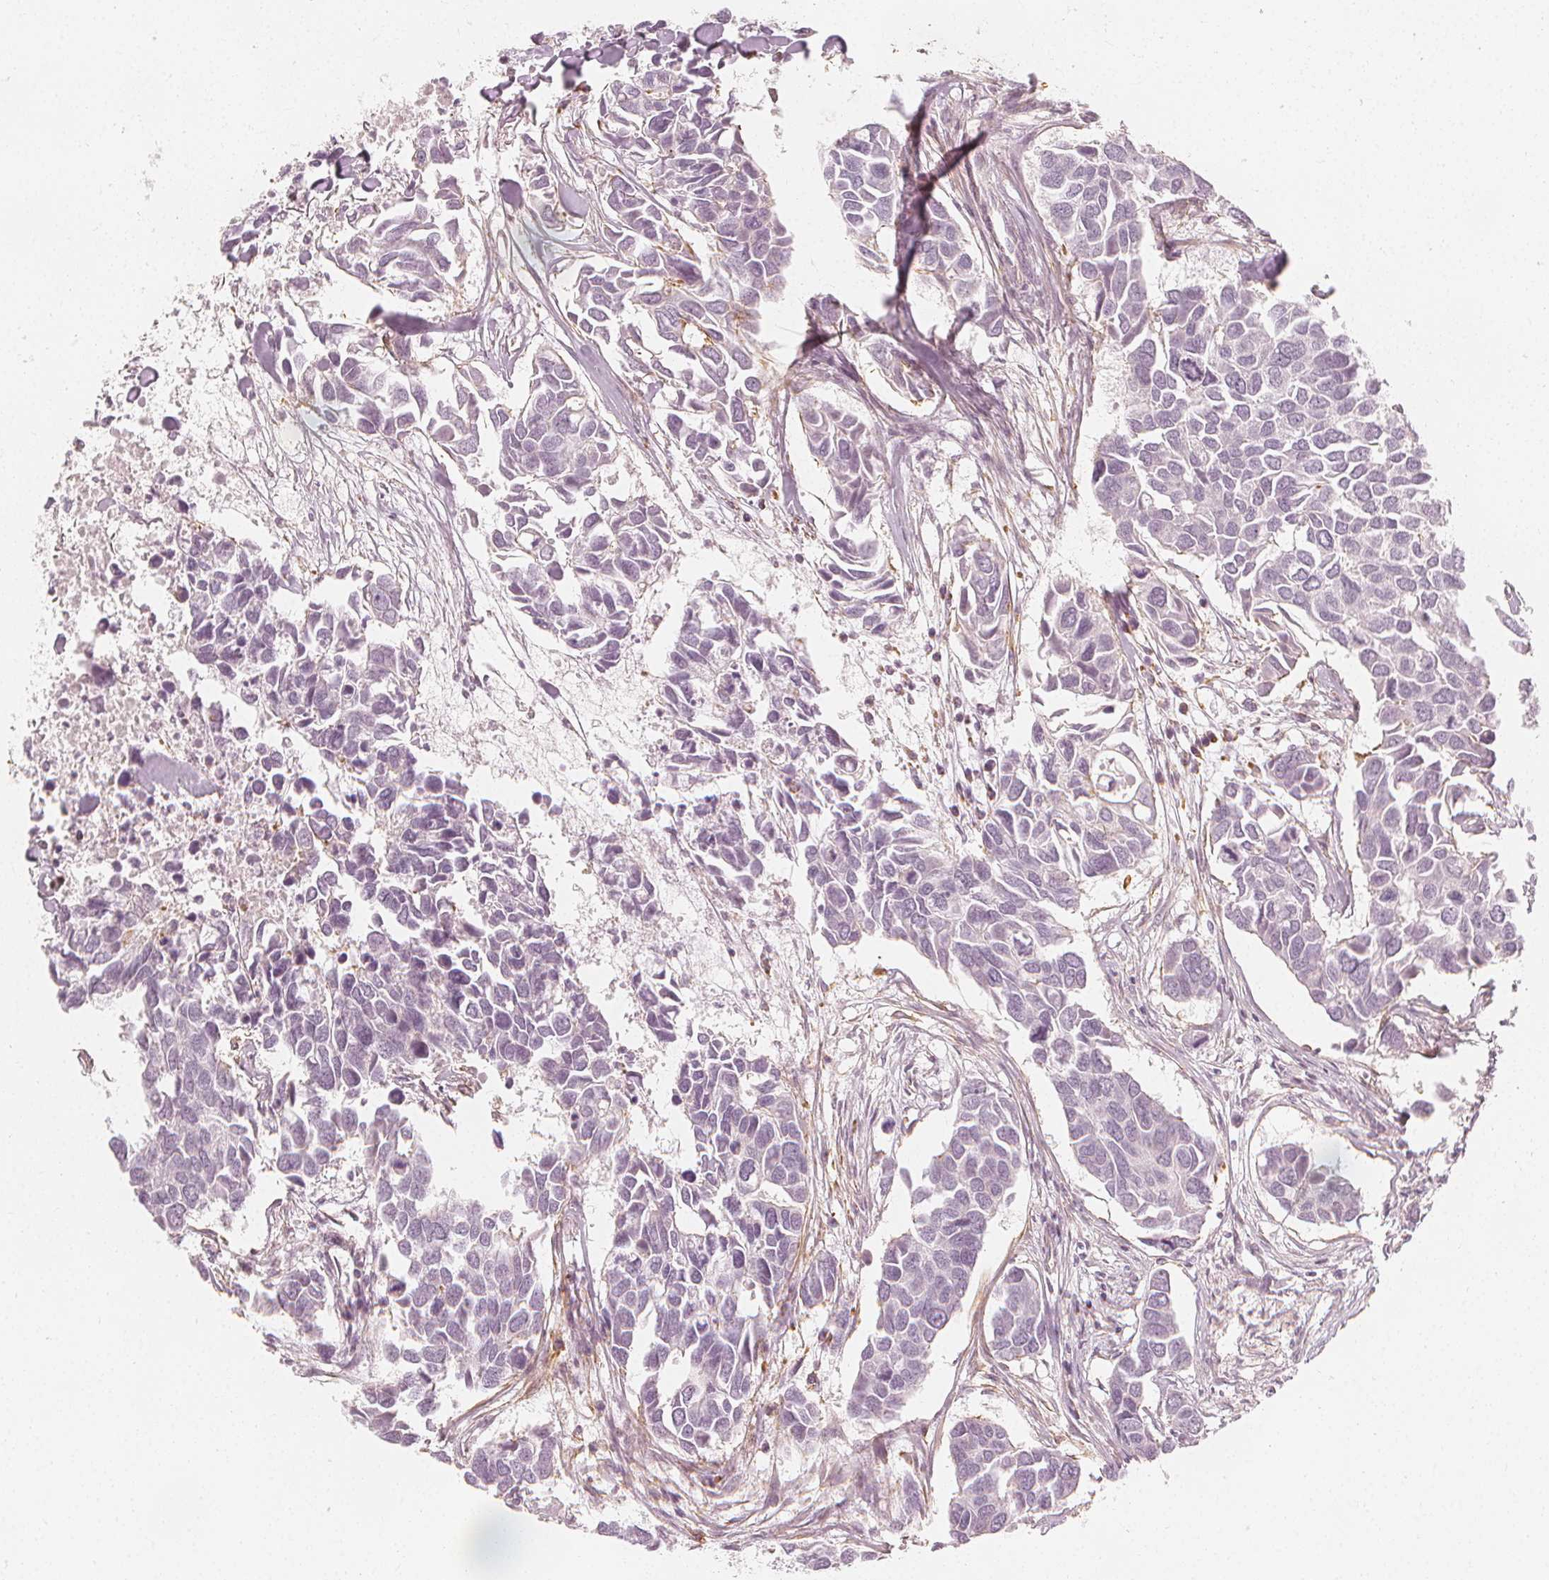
{"staining": {"intensity": "negative", "quantity": "none", "location": "none"}, "tissue": "breast cancer", "cell_type": "Tumor cells", "image_type": "cancer", "snomed": [{"axis": "morphology", "description": "Duct carcinoma"}, {"axis": "topography", "description": "Breast"}], "caption": "An immunohistochemistry (IHC) micrograph of breast cancer is shown. There is no staining in tumor cells of breast cancer.", "gene": "ARHGAP26", "patient": {"sex": "female", "age": 83}}